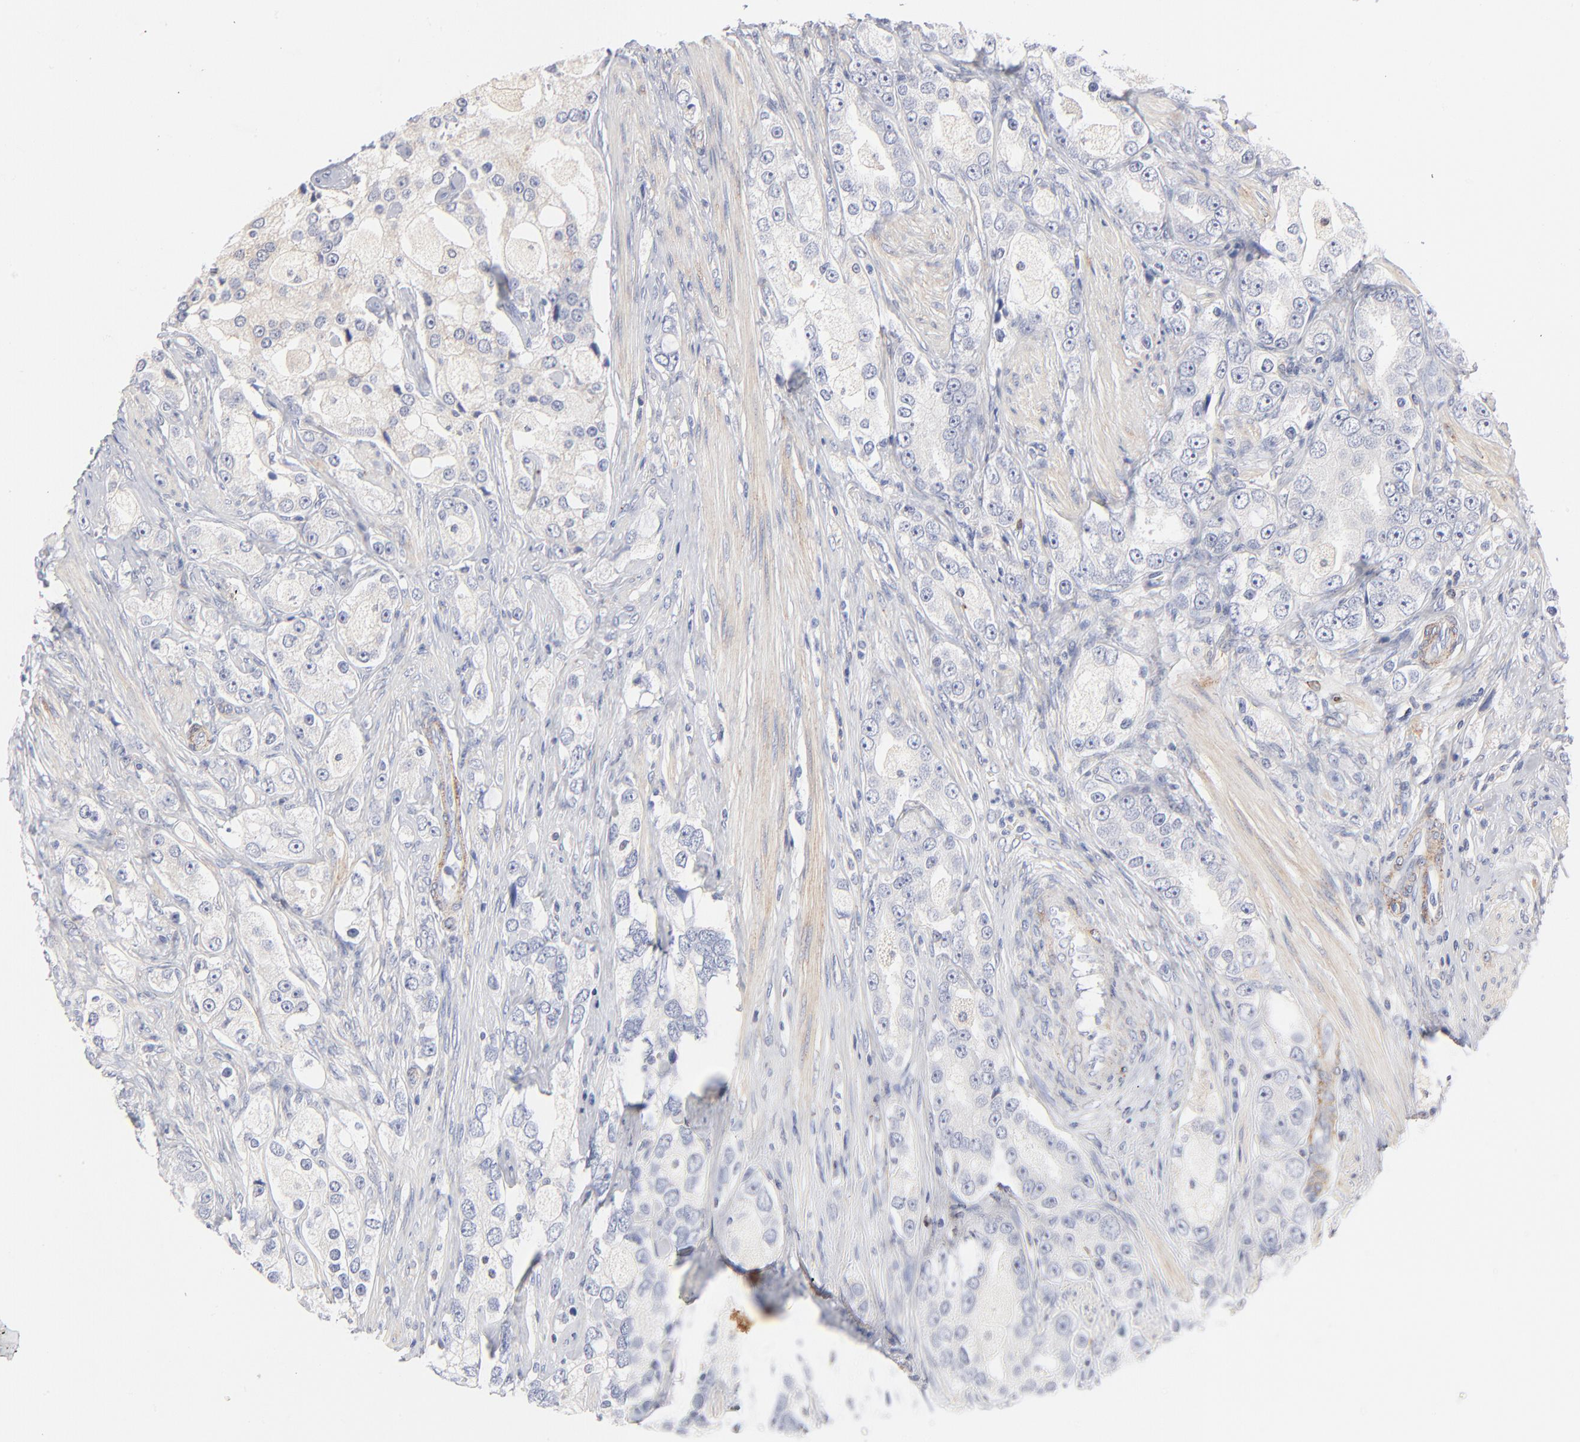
{"staining": {"intensity": "negative", "quantity": "none", "location": "none"}, "tissue": "prostate cancer", "cell_type": "Tumor cells", "image_type": "cancer", "snomed": [{"axis": "morphology", "description": "Adenocarcinoma, High grade"}, {"axis": "topography", "description": "Prostate"}], "caption": "This is an immunohistochemistry image of prostate cancer (high-grade adenocarcinoma). There is no positivity in tumor cells.", "gene": "MID1", "patient": {"sex": "male", "age": 63}}